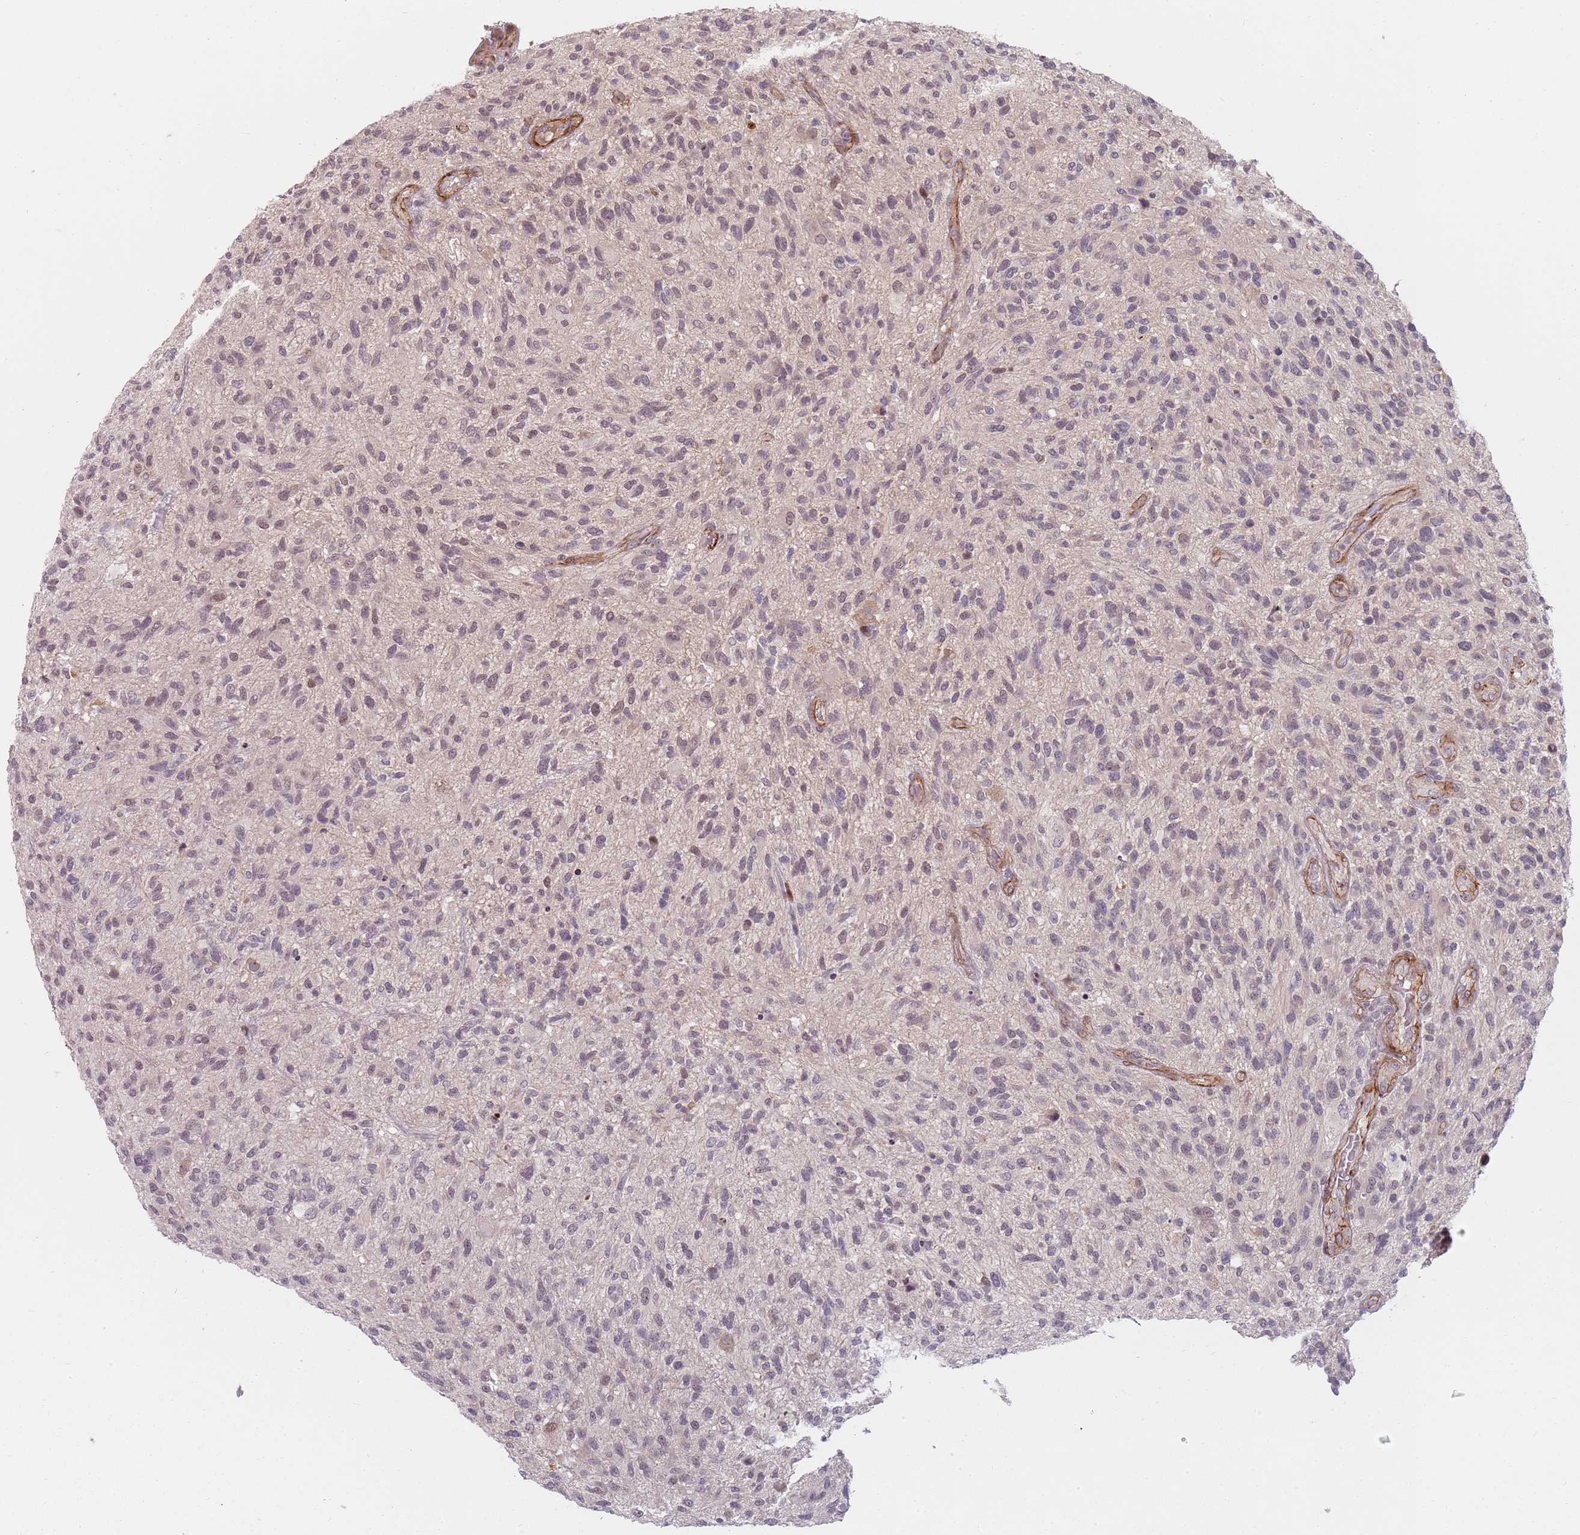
{"staining": {"intensity": "negative", "quantity": "none", "location": "none"}, "tissue": "glioma", "cell_type": "Tumor cells", "image_type": "cancer", "snomed": [{"axis": "morphology", "description": "Glioma, malignant, High grade"}, {"axis": "topography", "description": "Brain"}], "caption": "Human glioma stained for a protein using IHC displays no expression in tumor cells.", "gene": "RPS6KA2", "patient": {"sex": "male", "age": 47}}